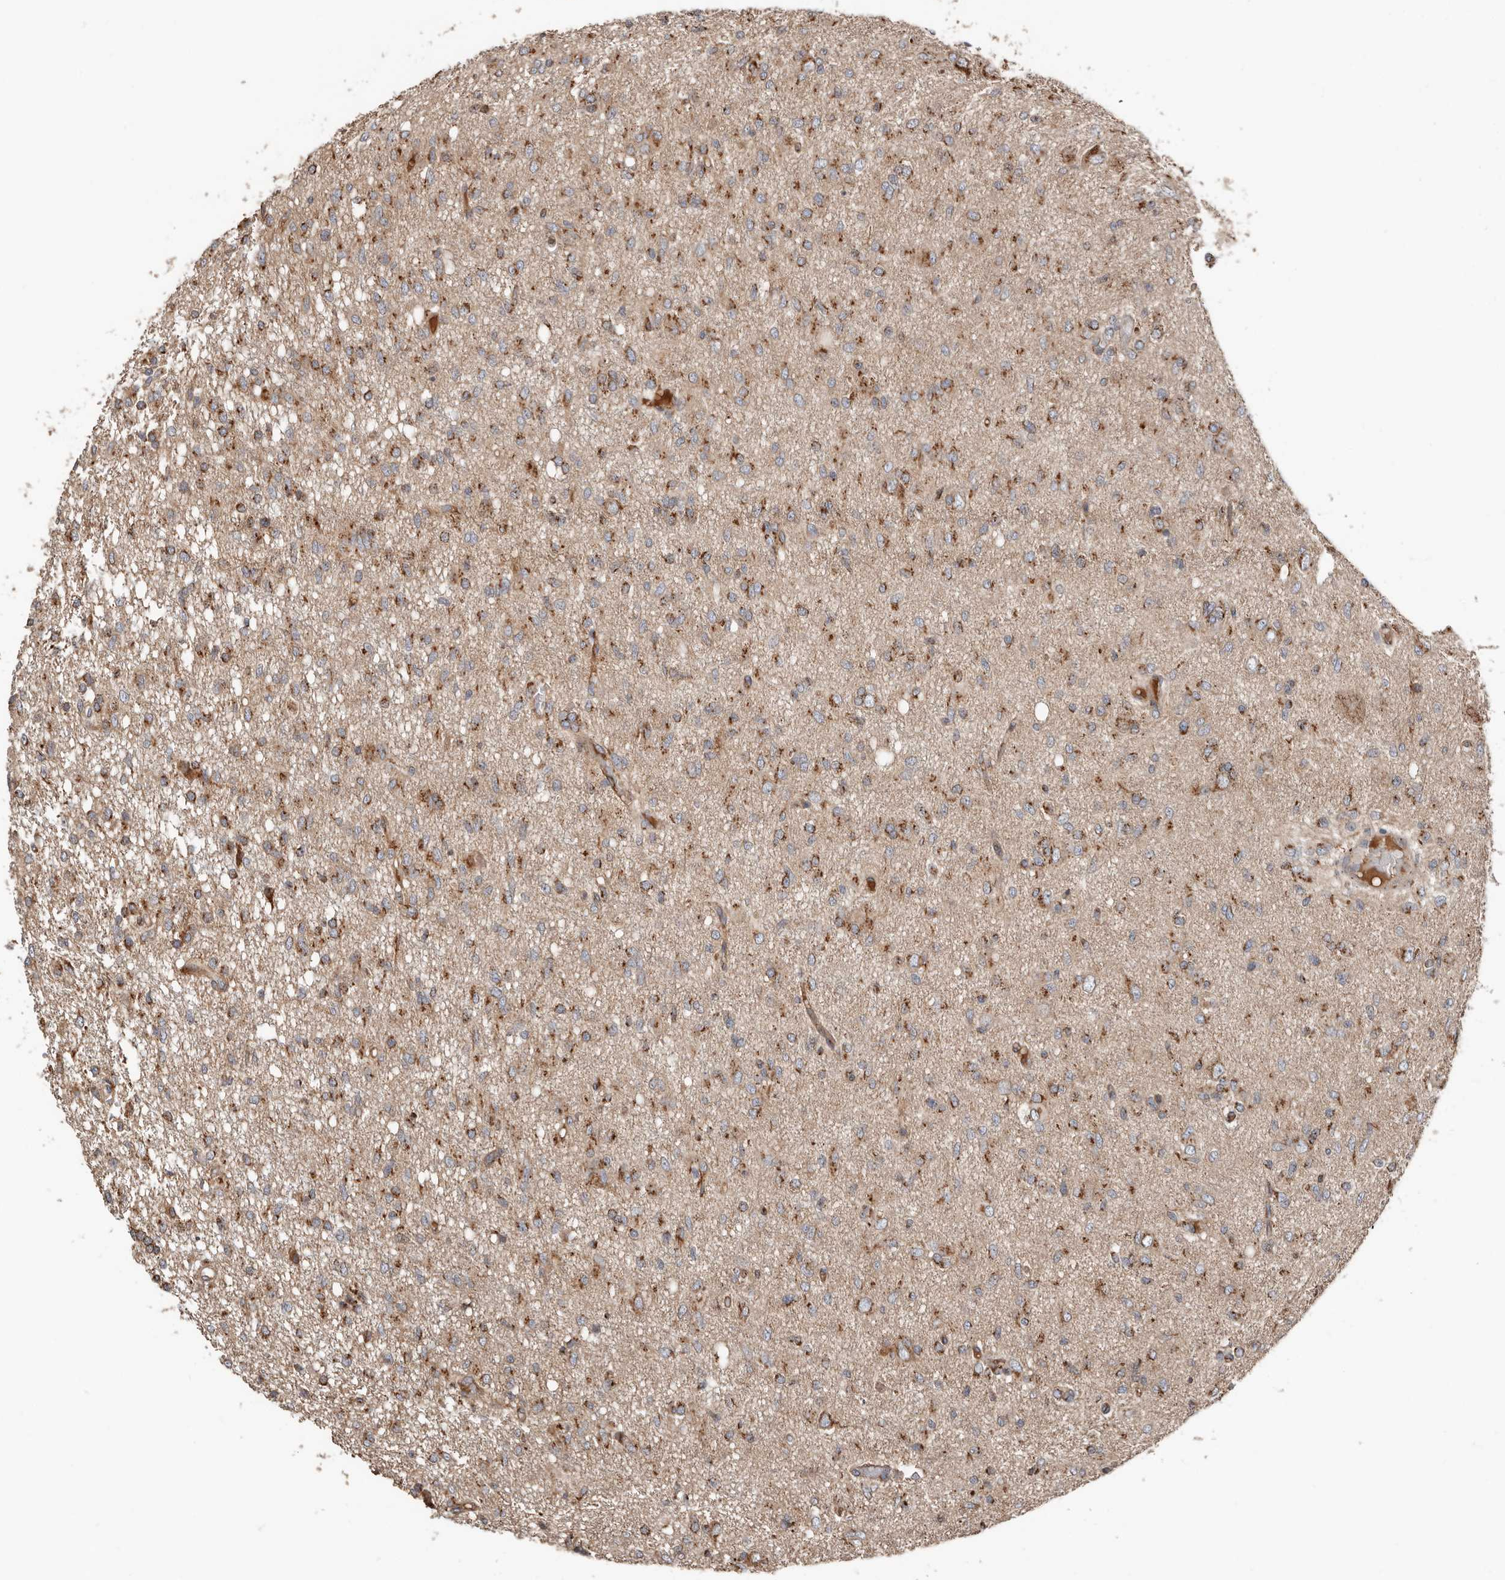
{"staining": {"intensity": "moderate", "quantity": ">75%", "location": "cytoplasmic/membranous"}, "tissue": "glioma", "cell_type": "Tumor cells", "image_type": "cancer", "snomed": [{"axis": "morphology", "description": "Glioma, malignant, High grade"}, {"axis": "topography", "description": "Brain"}], "caption": "Human glioma stained for a protein (brown) displays moderate cytoplasmic/membranous positive positivity in about >75% of tumor cells.", "gene": "COG1", "patient": {"sex": "female", "age": 59}}